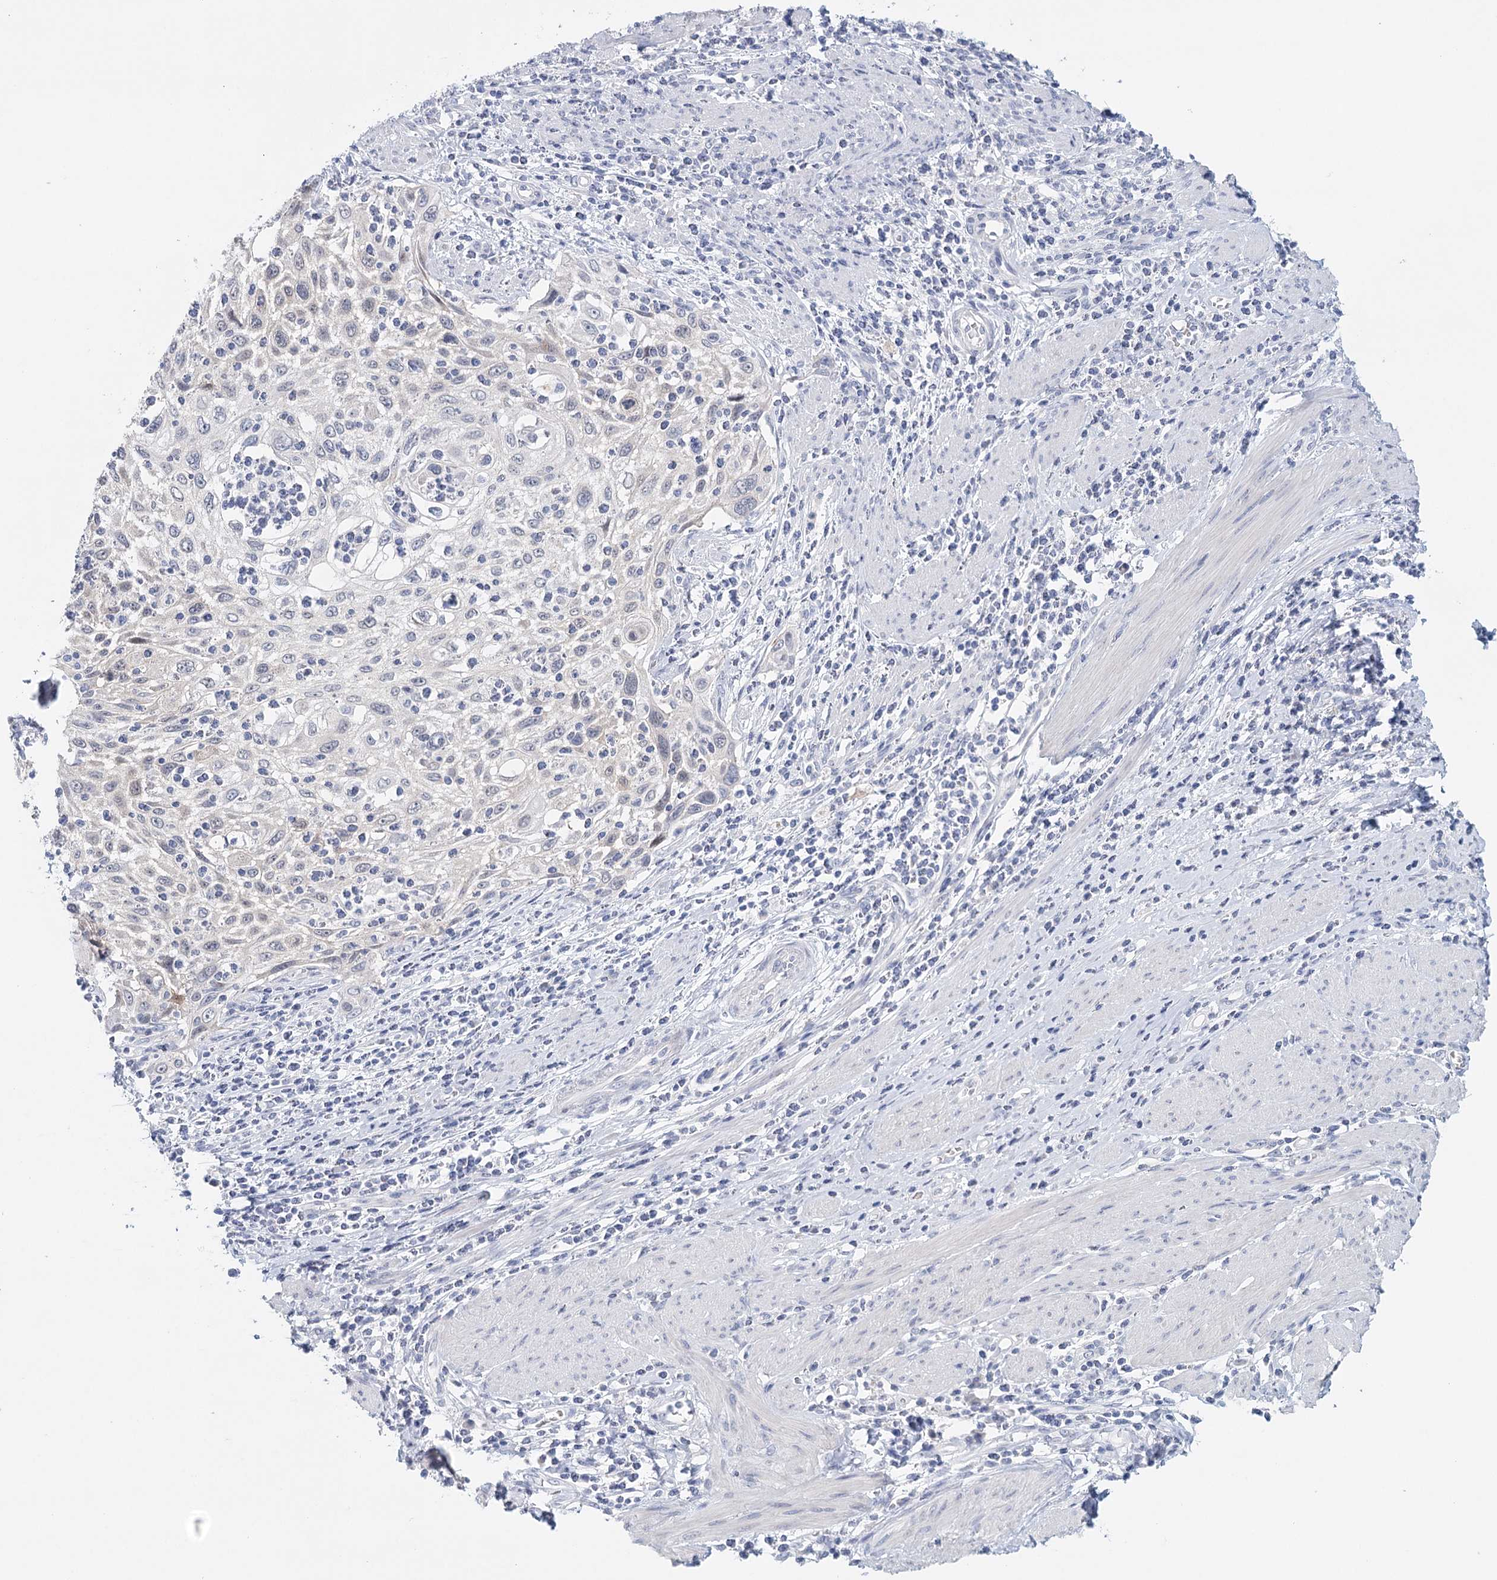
{"staining": {"intensity": "negative", "quantity": "none", "location": "none"}, "tissue": "cervical cancer", "cell_type": "Tumor cells", "image_type": "cancer", "snomed": [{"axis": "morphology", "description": "Squamous cell carcinoma, NOS"}, {"axis": "topography", "description": "Cervix"}], "caption": "Cervical cancer (squamous cell carcinoma) stained for a protein using immunohistochemistry (IHC) displays no expression tumor cells.", "gene": "HSPA4L", "patient": {"sex": "female", "age": 70}}